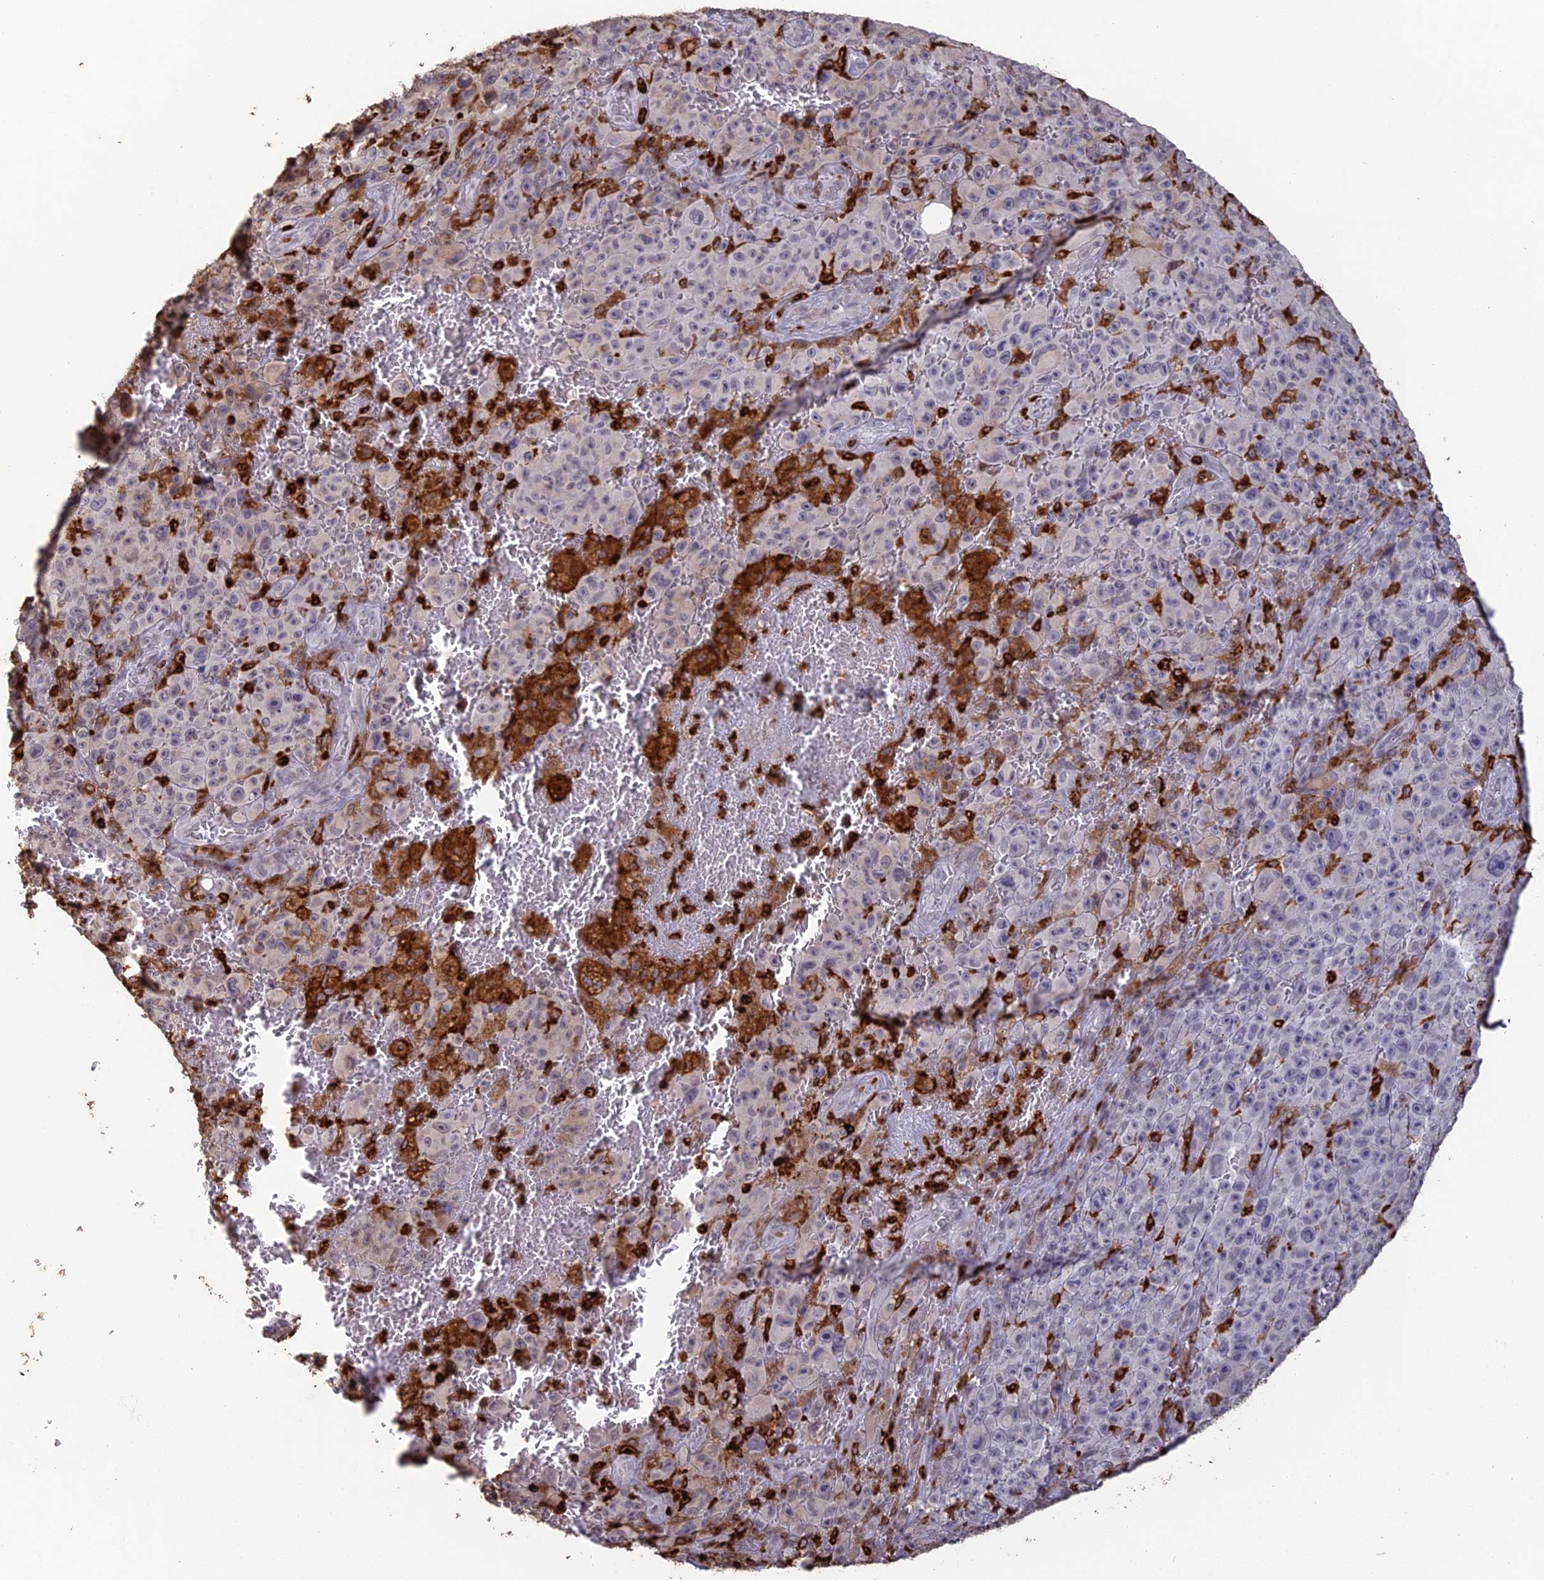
{"staining": {"intensity": "negative", "quantity": "none", "location": "none"}, "tissue": "melanoma", "cell_type": "Tumor cells", "image_type": "cancer", "snomed": [{"axis": "morphology", "description": "Malignant melanoma, NOS"}, {"axis": "topography", "description": "Skin"}], "caption": "Tumor cells are negative for brown protein staining in malignant melanoma.", "gene": "APOBR", "patient": {"sex": "female", "age": 82}}